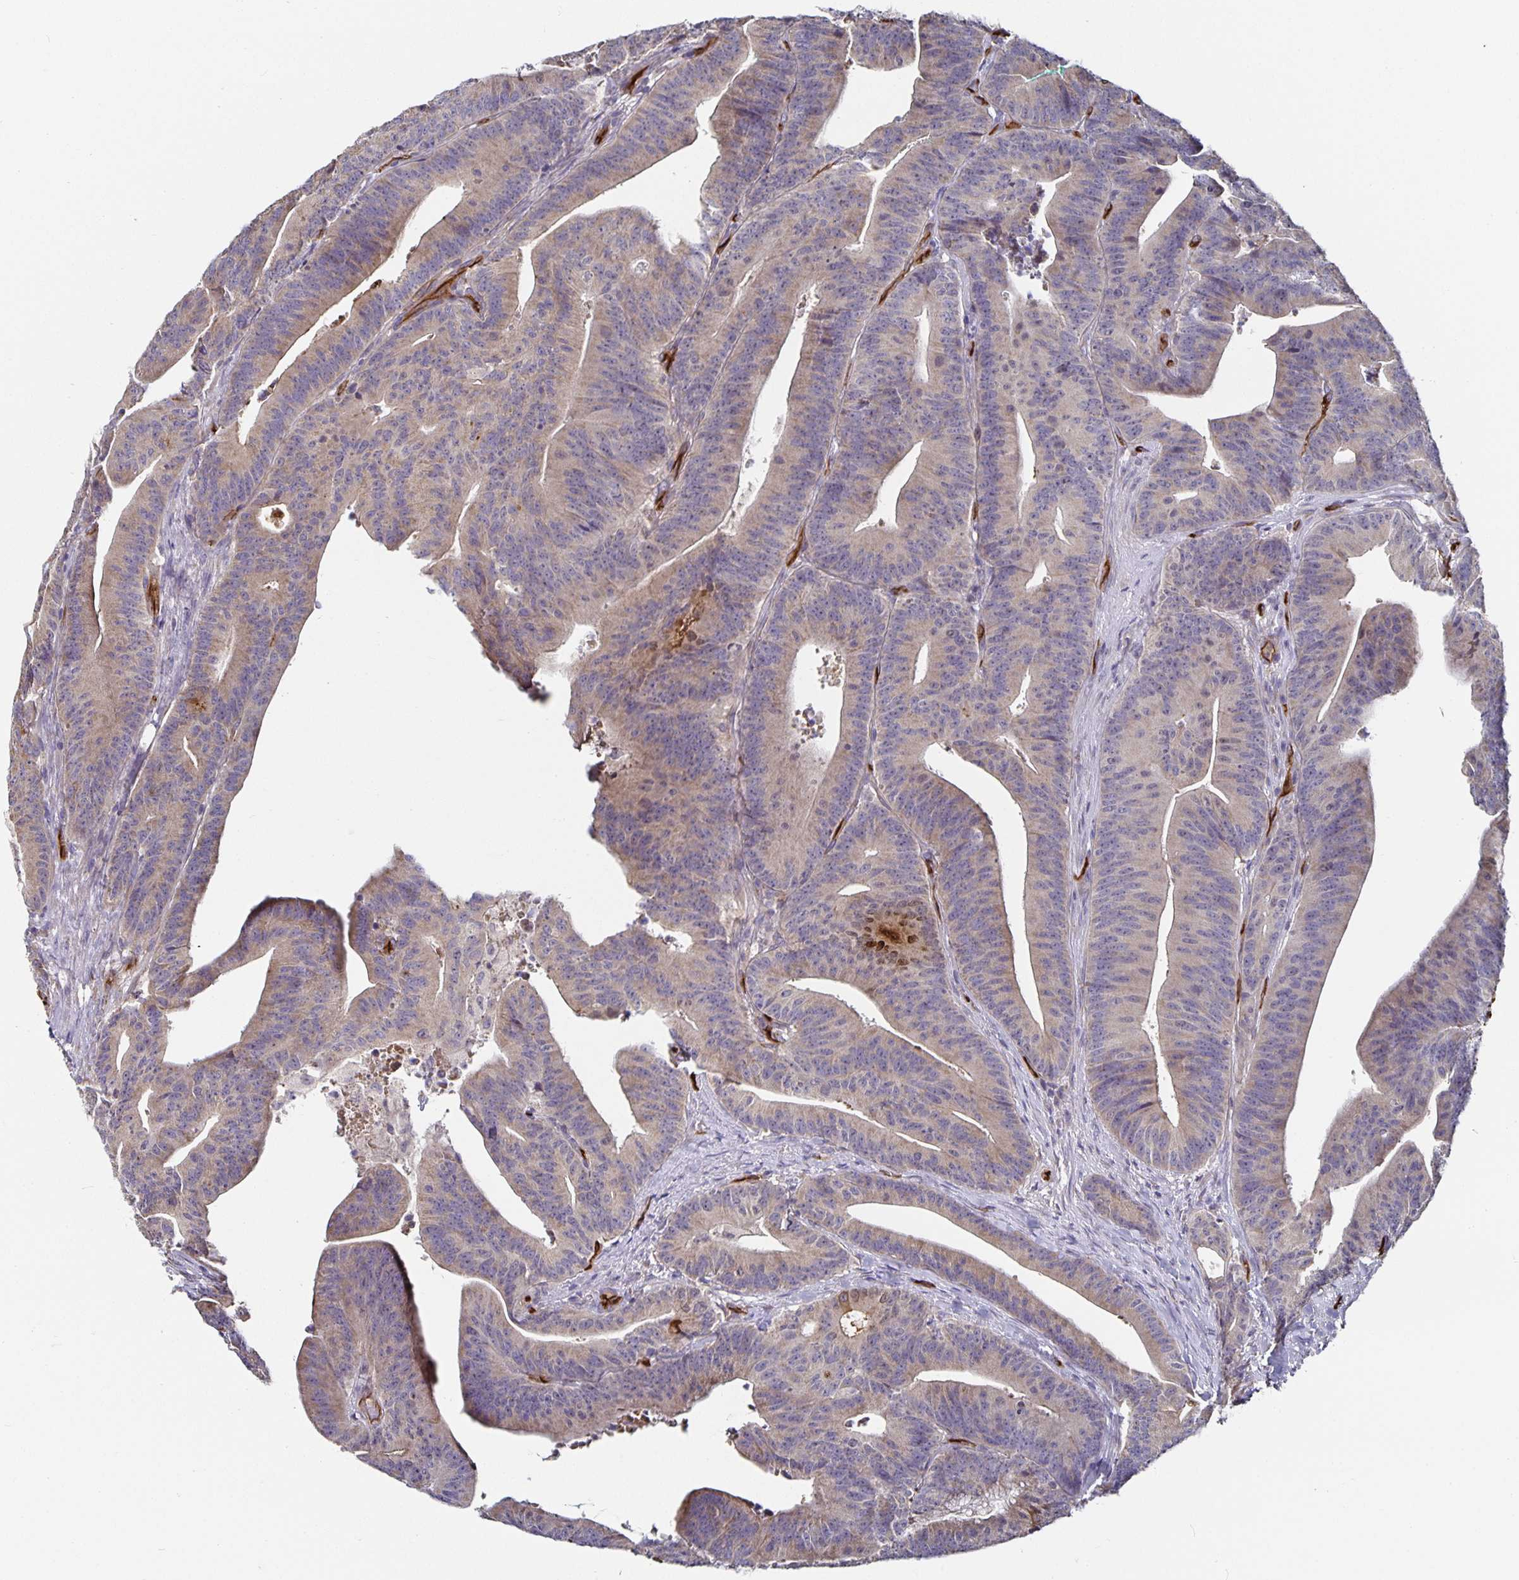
{"staining": {"intensity": "weak", "quantity": "25%-75%", "location": "cytoplasmic/membranous"}, "tissue": "colorectal cancer", "cell_type": "Tumor cells", "image_type": "cancer", "snomed": [{"axis": "morphology", "description": "Adenocarcinoma, NOS"}, {"axis": "topography", "description": "Colon"}], "caption": "The immunohistochemical stain highlights weak cytoplasmic/membranous positivity in tumor cells of colorectal adenocarcinoma tissue.", "gene": "PODXL", "patient": {"sex": "female", "age": 78}}